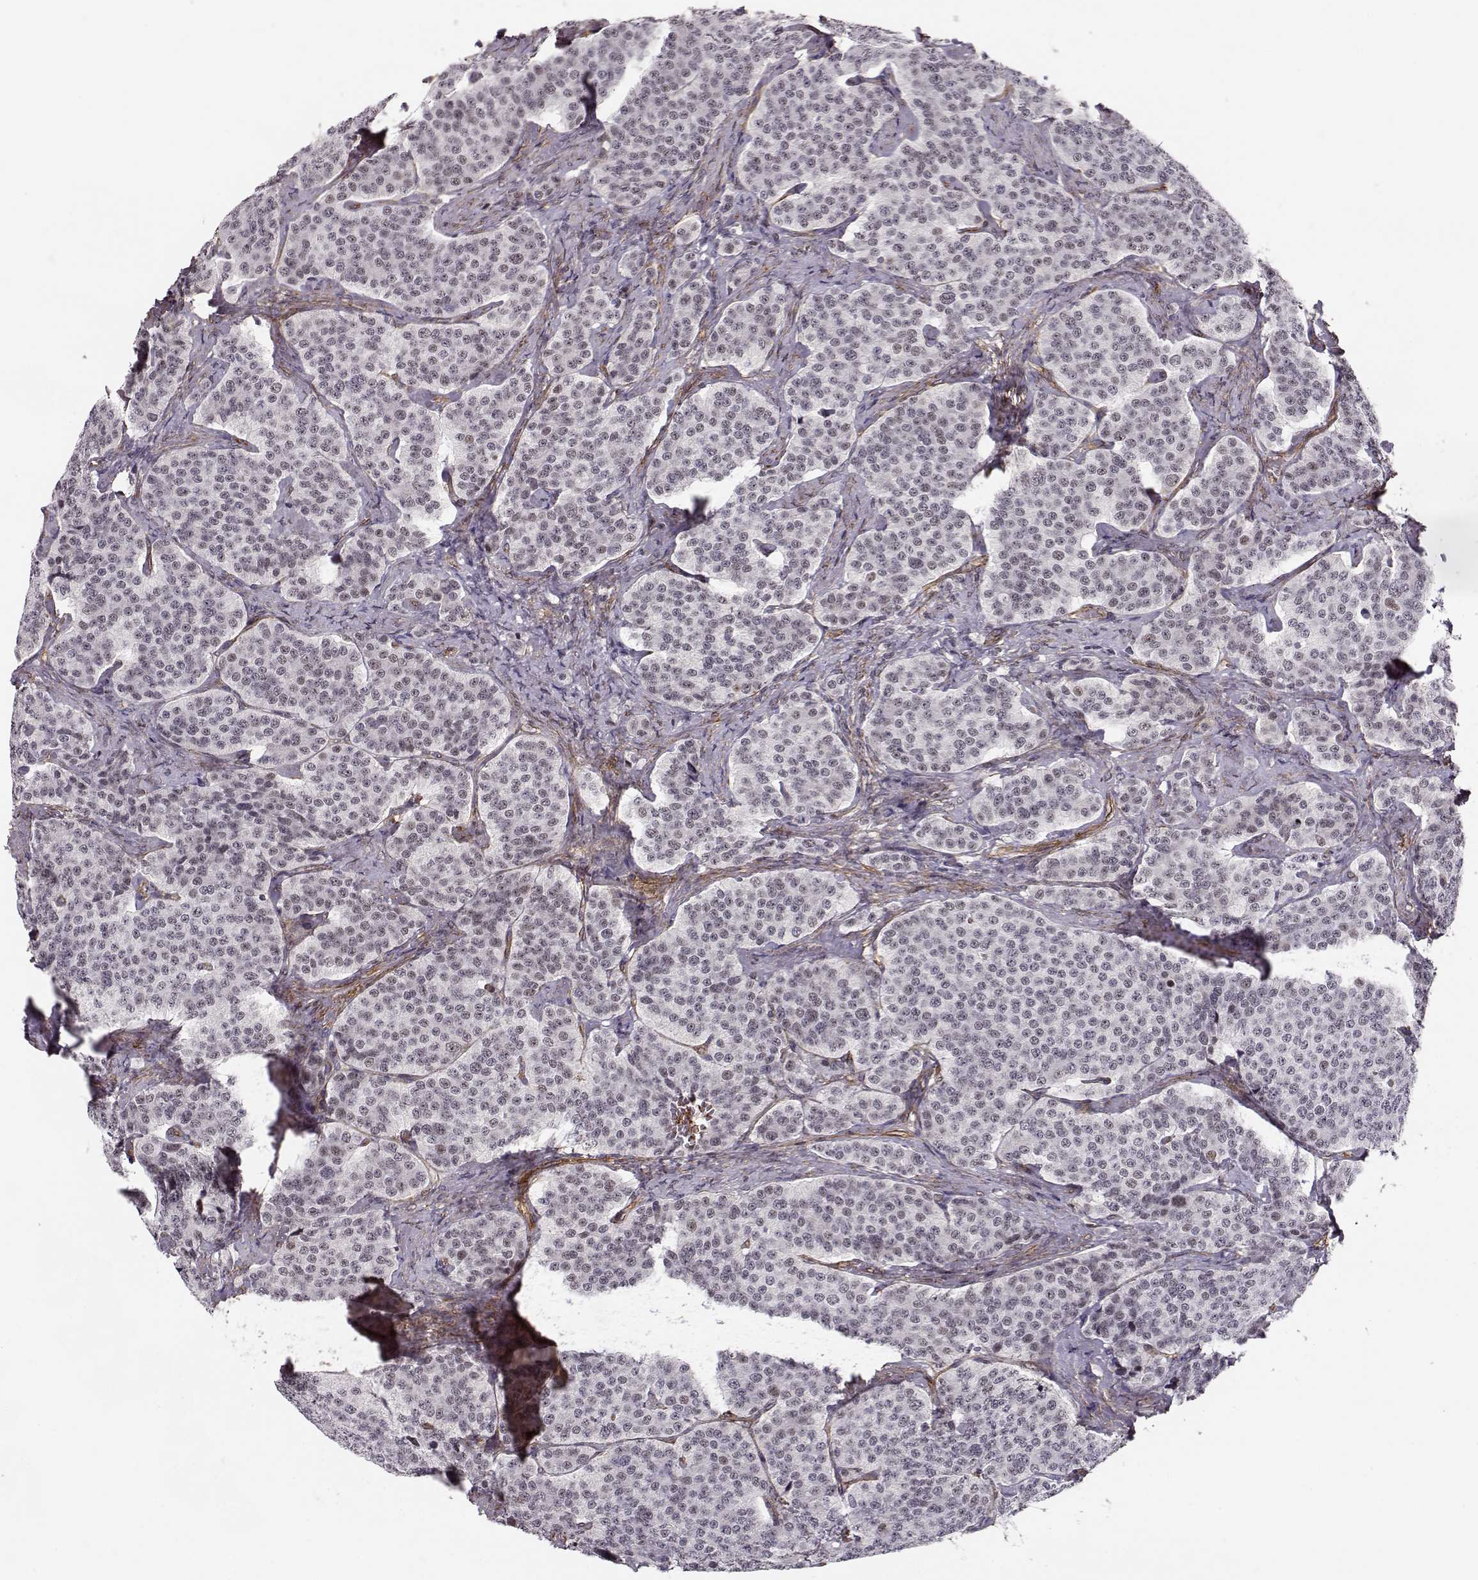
{"staining": {"intensity": "weak", "quantity": "<25%", "location": "nuclear"}, "tissue": "carcinoid", "cell_type": "Tumor cells", "image_type": "cancer", "snomed": [{"axis": "morphology", "description": "Carcinoid, malignant, NOS"}, {"axis": "topography", "description": "Small intestine"}], "caption": "The photomicrograph displays no significant expression in tumor cells of carcinoid (malignant).", "gene": "CIR1", "patient": {"sex": "female", "age": 58}}